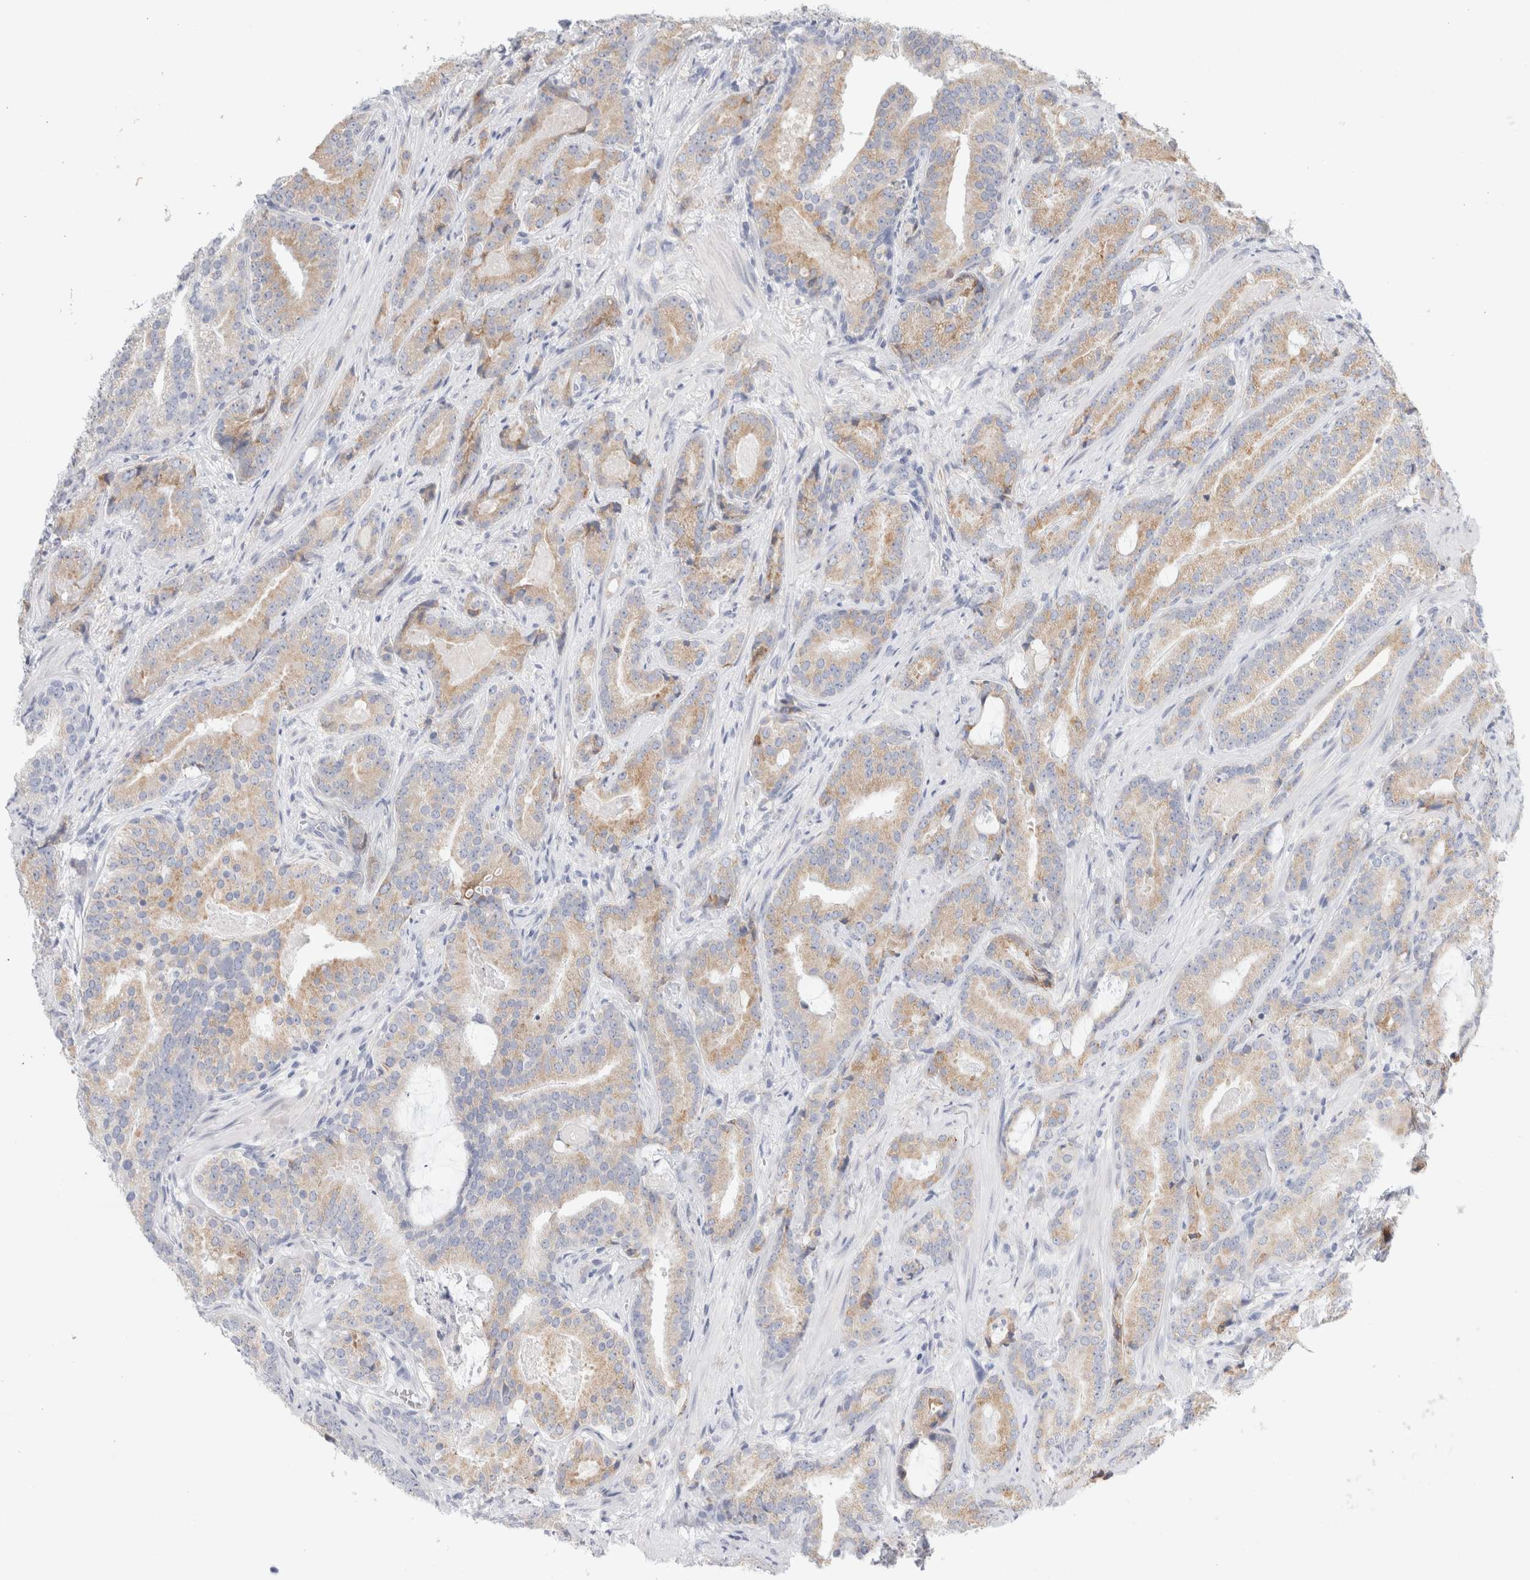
{"staining": {"intensity": "weak", "quantity": ">75%", "location": "cytoplasmic/membranous"}, "tissue": "prostate cancer", "cell_type": "Tumor cells", "image_type": "cancer", "snomed": [{"axis": "morphology", "description": "Adenocarcinoma, Low grade"}, {"axis": "topography", "description": "Prostate"}], "caption": "Protein staining of prostate adenocarcinoma (low-grade) tissue shows weak cytoplasmic/membranous positivity in about >75% of tumor cells. The protein is shown in brown color, while the nuclei are stained blue.", "gene": "CSK", "patient": {"sex": "male", "age": 67}}